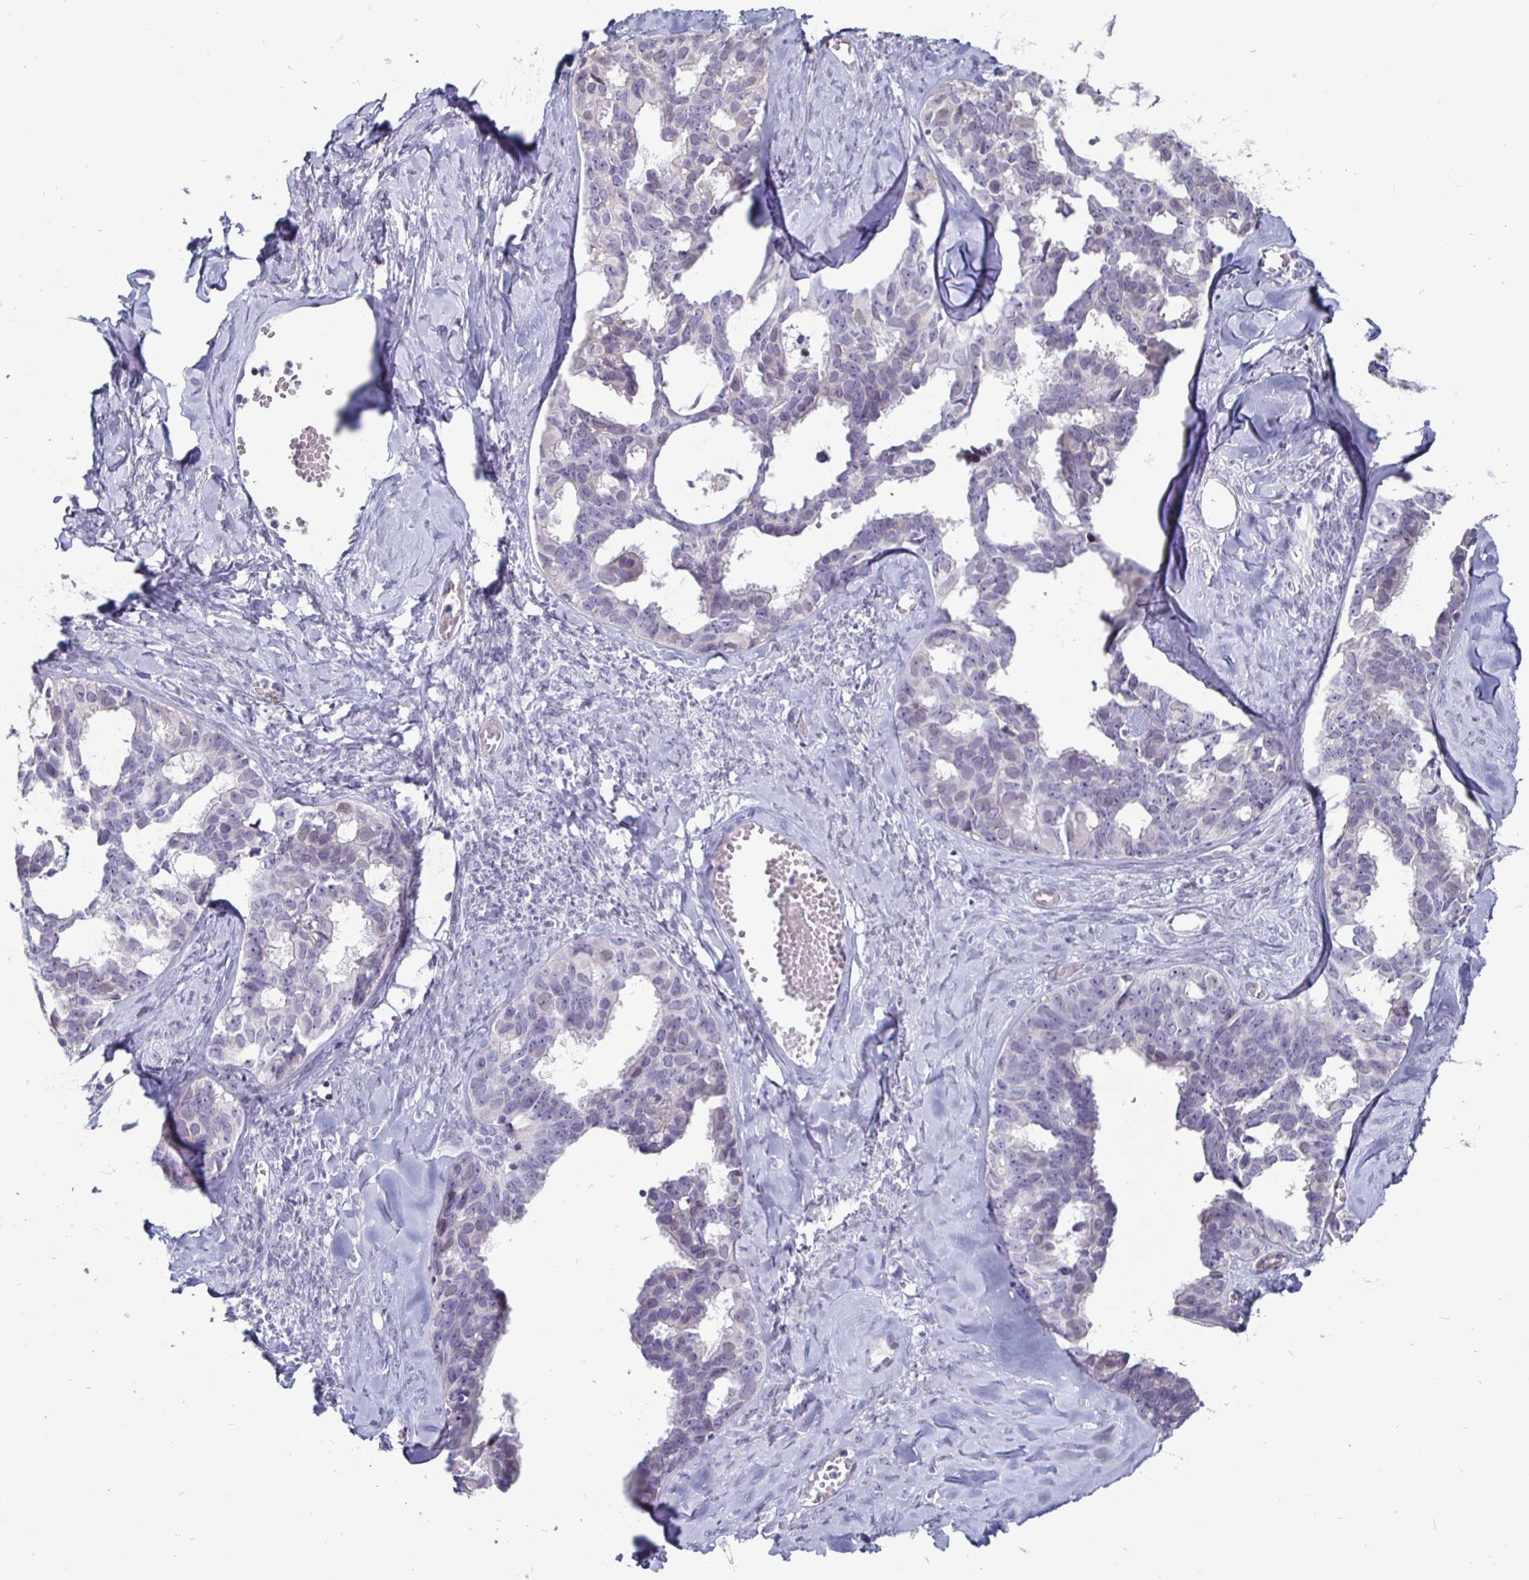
{"staining": {"intensity": "negative", "quantity": "none", "location": "none"}, "tissue": "ovarian cancer", "cell_type": "Tumor cells", "image_type": "cancer", "snomed": [{"axis": "morphology", "description": "Cystadenocarcinoma, serous, NOS"}, {"axis": "topography", "description": "Ovary"}], "caption": "IHC micrograph of neoplastic tissue: ovarian cancer (serous cystadenocarcinoma) stained with DAB reveals no significant protein positivity in tumor cells. Brightfield microscopy of IHC stained with DAB (brown) and hematoxylin (blue), captured at high magnification.", "gene": "OOSP2", "patient": {"sex": "female", "age": 69}}